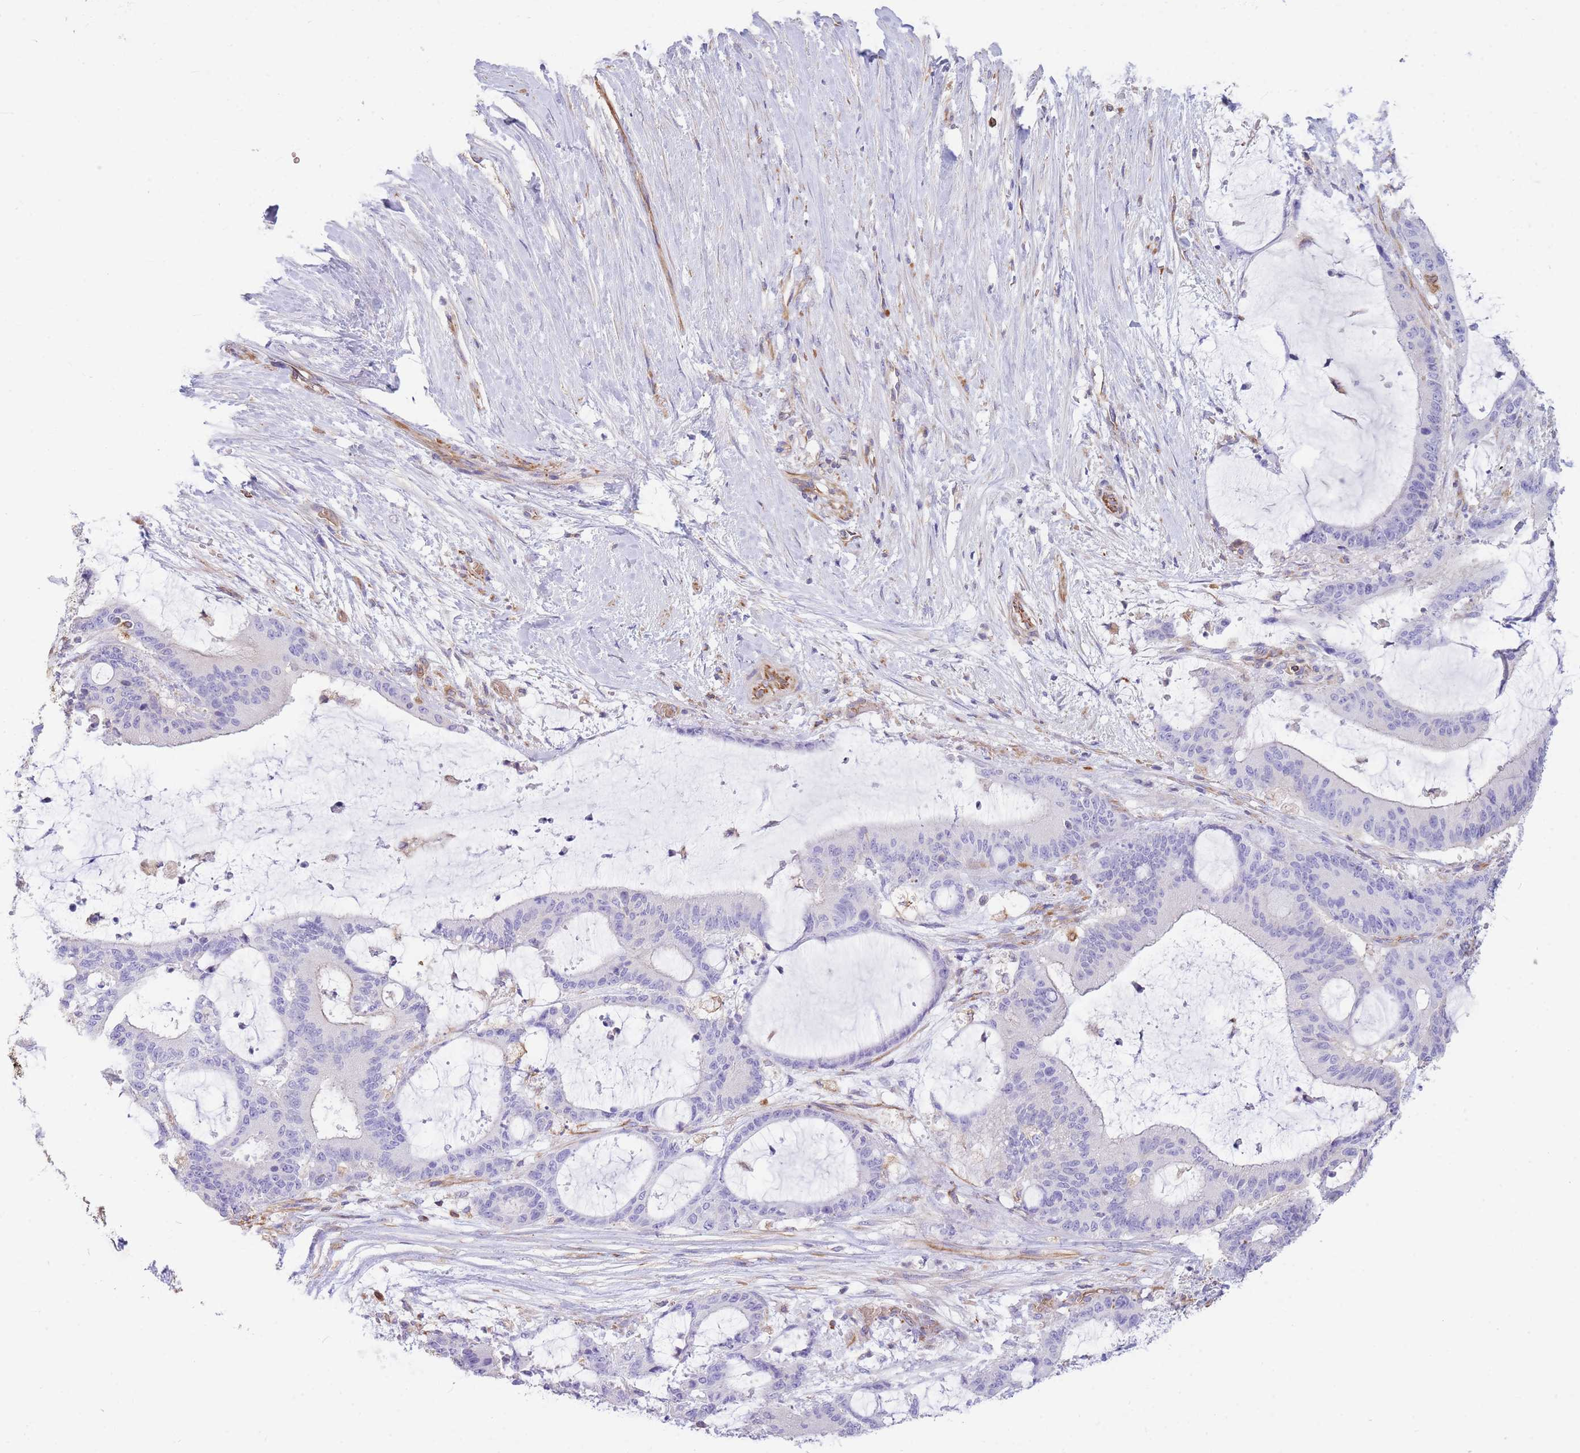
{"staining": {"intensity": "negative", "quantity": "none", "location": "none"}, "tissue": "liver cancer", "cell_type": "Tumor cells", "image_type": "cancer", "snomed": [{"axis": "morphology", "description": "Normal tissue, NOS"}, {"axis": "morphology", "description": "Cholangiocarcinoma"}, {"axis": "topography", "description": "Liver"}, {"axis": "topography", "description": "Peripheral nerve tissue"}], "caption": "Immunohistochemistry (IHC) of human liver cancer exhibits no staining in tumor cells.", "gene": "ANKRD53", "patient": {"sex": "female", "age": 73}}